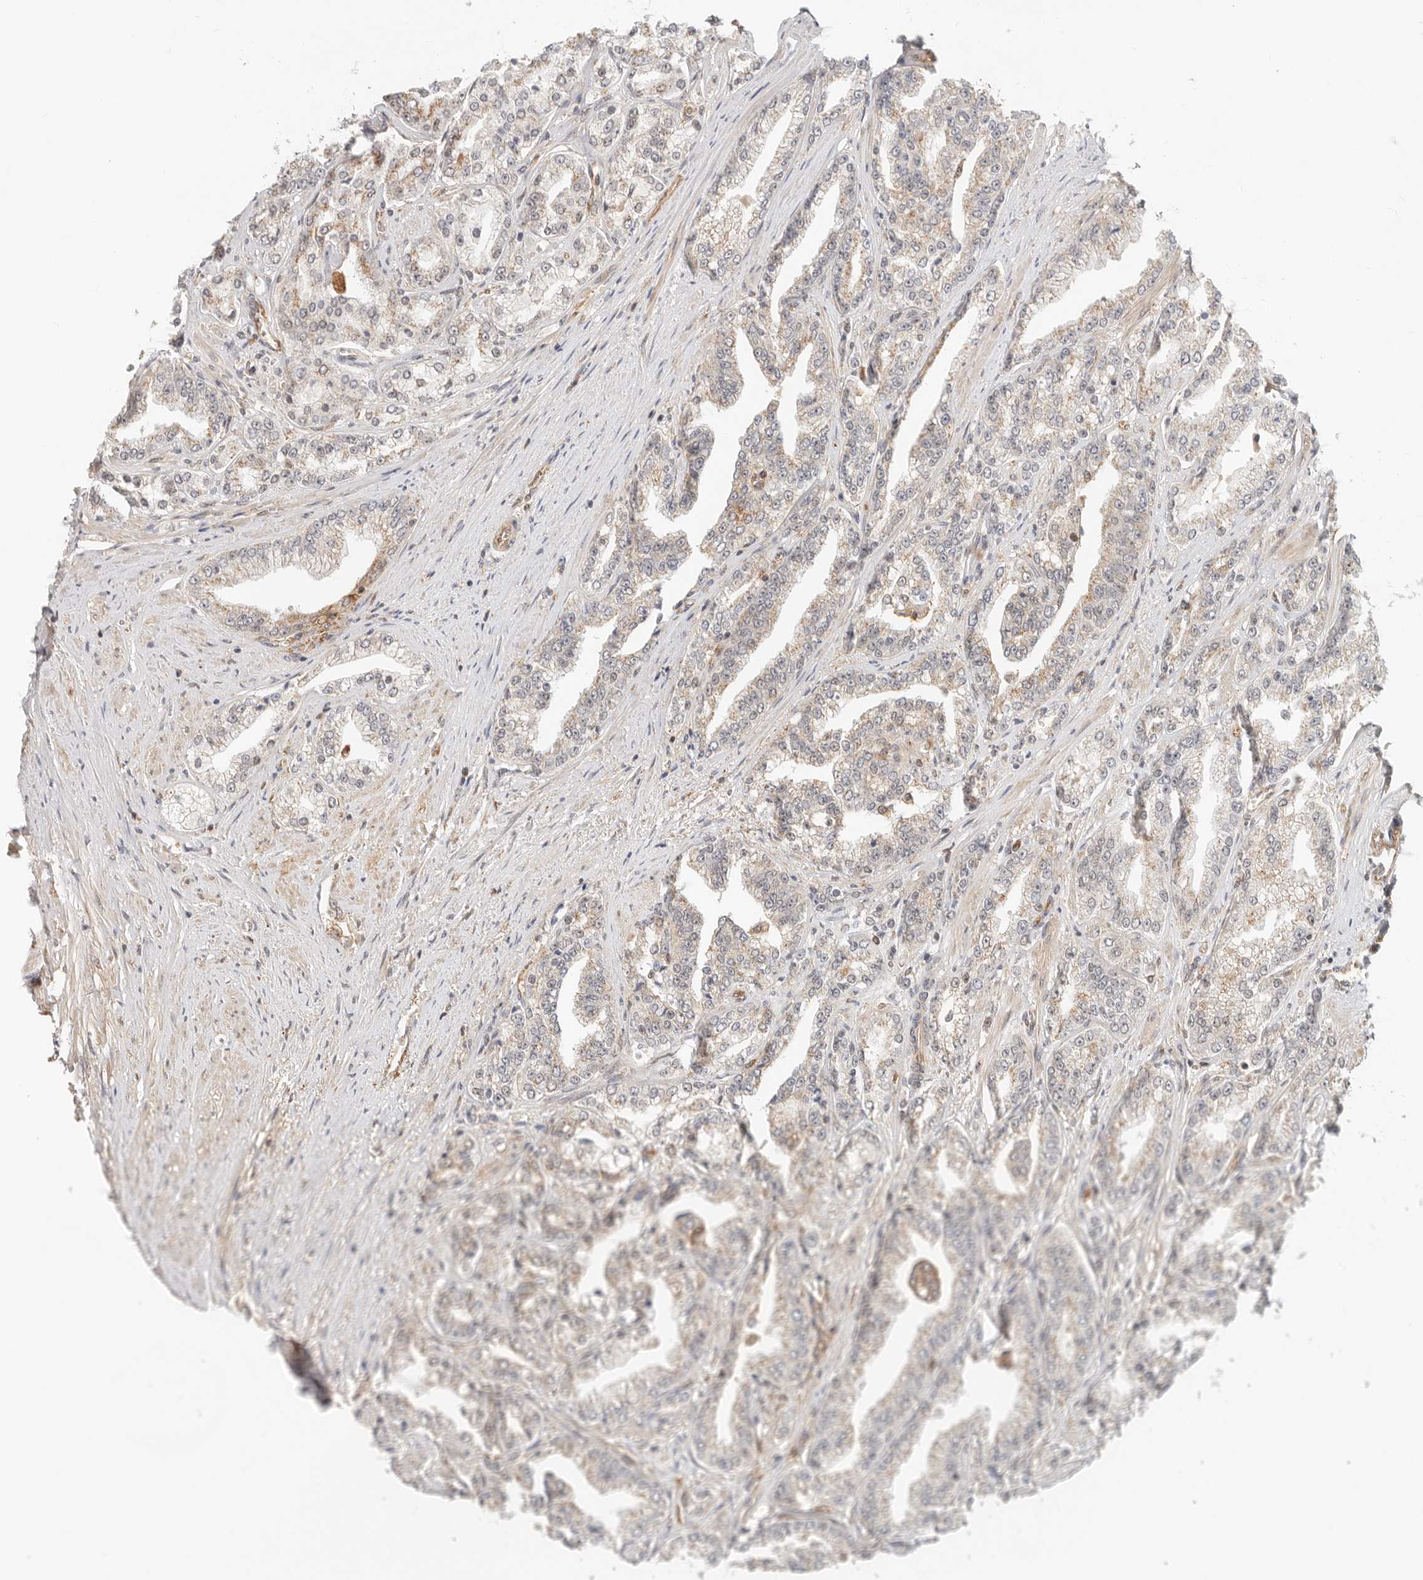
{"staining": {"intensity": "weak", "quantity": "<25%", "location": "nuclear"}, "tissue": "prostate cancer", "cell_type": "Tumor cells", "image_type": "cancer", "snomed": [{"axis": "morphology", "description": "Adenocarcinoma, High grade"}, {"axis": "topography", "description": "Prostate"}], "caption": "High power microscopy micrograph of an immunohistochemistry (IHC) image of prostate cancer, revealing no significant positivity in tumor cells.", "gene": "HEXD", "patient": {"sex": "male", "age": 71}}